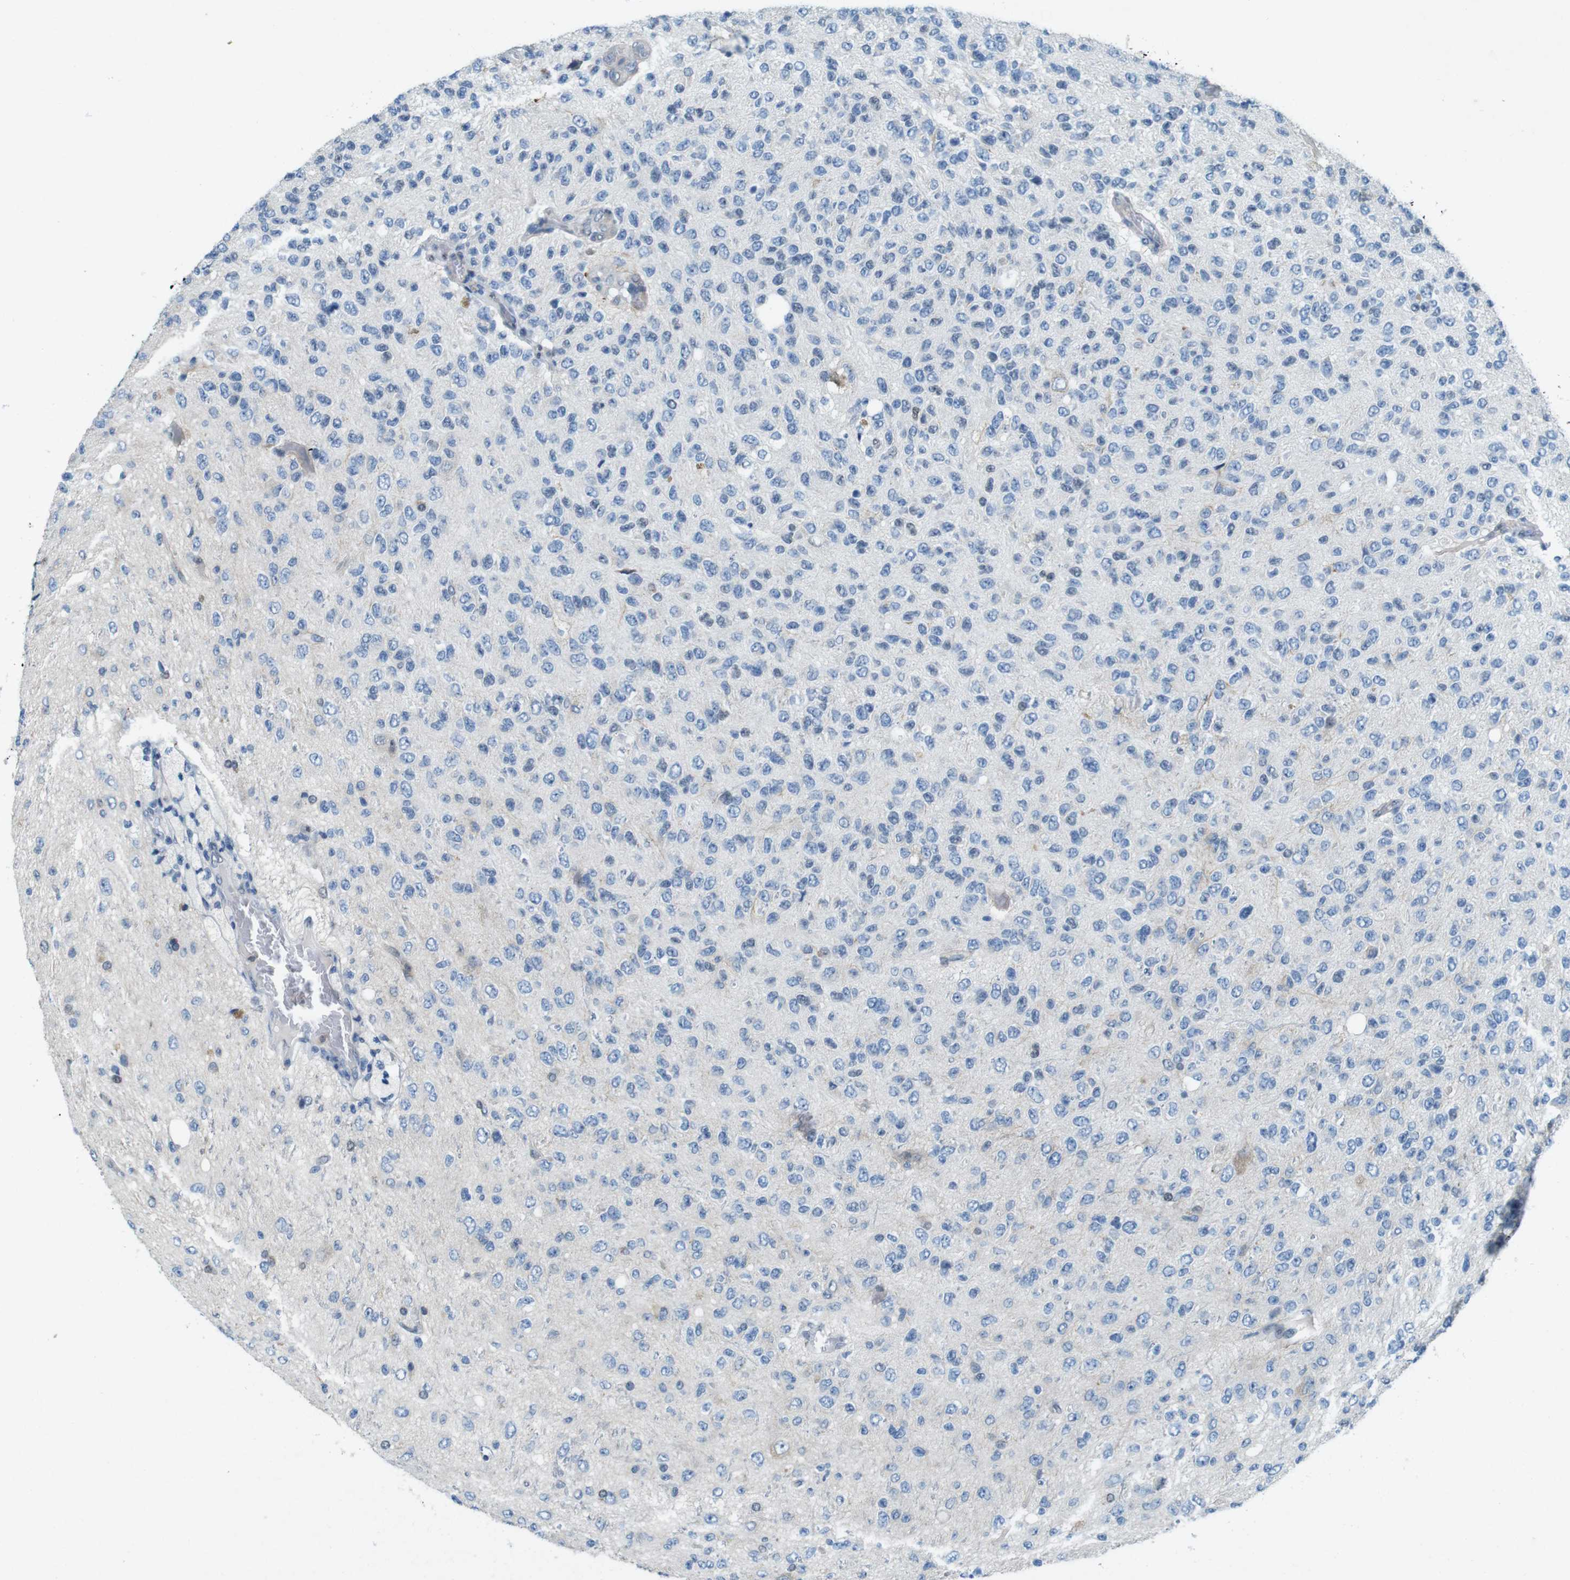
{"staining": {"intensity": "negative", "quantity": "none", "location": "none"}, "tissue": "glioma", "cell_type": "Tumor cells", "image_type": "cancer", "snomed": [{"axis": "morphology", "description": "Glioma, malignant, High grade"}, {"axis": "topography", "description": "pancreas cauda"}], "caption": "Glioma stained for a protein using immunohistochemistry (IHC) shows no positivity tumor cells.", "gene": "SKI", "patient": {"sex": "male", "age": 60}}